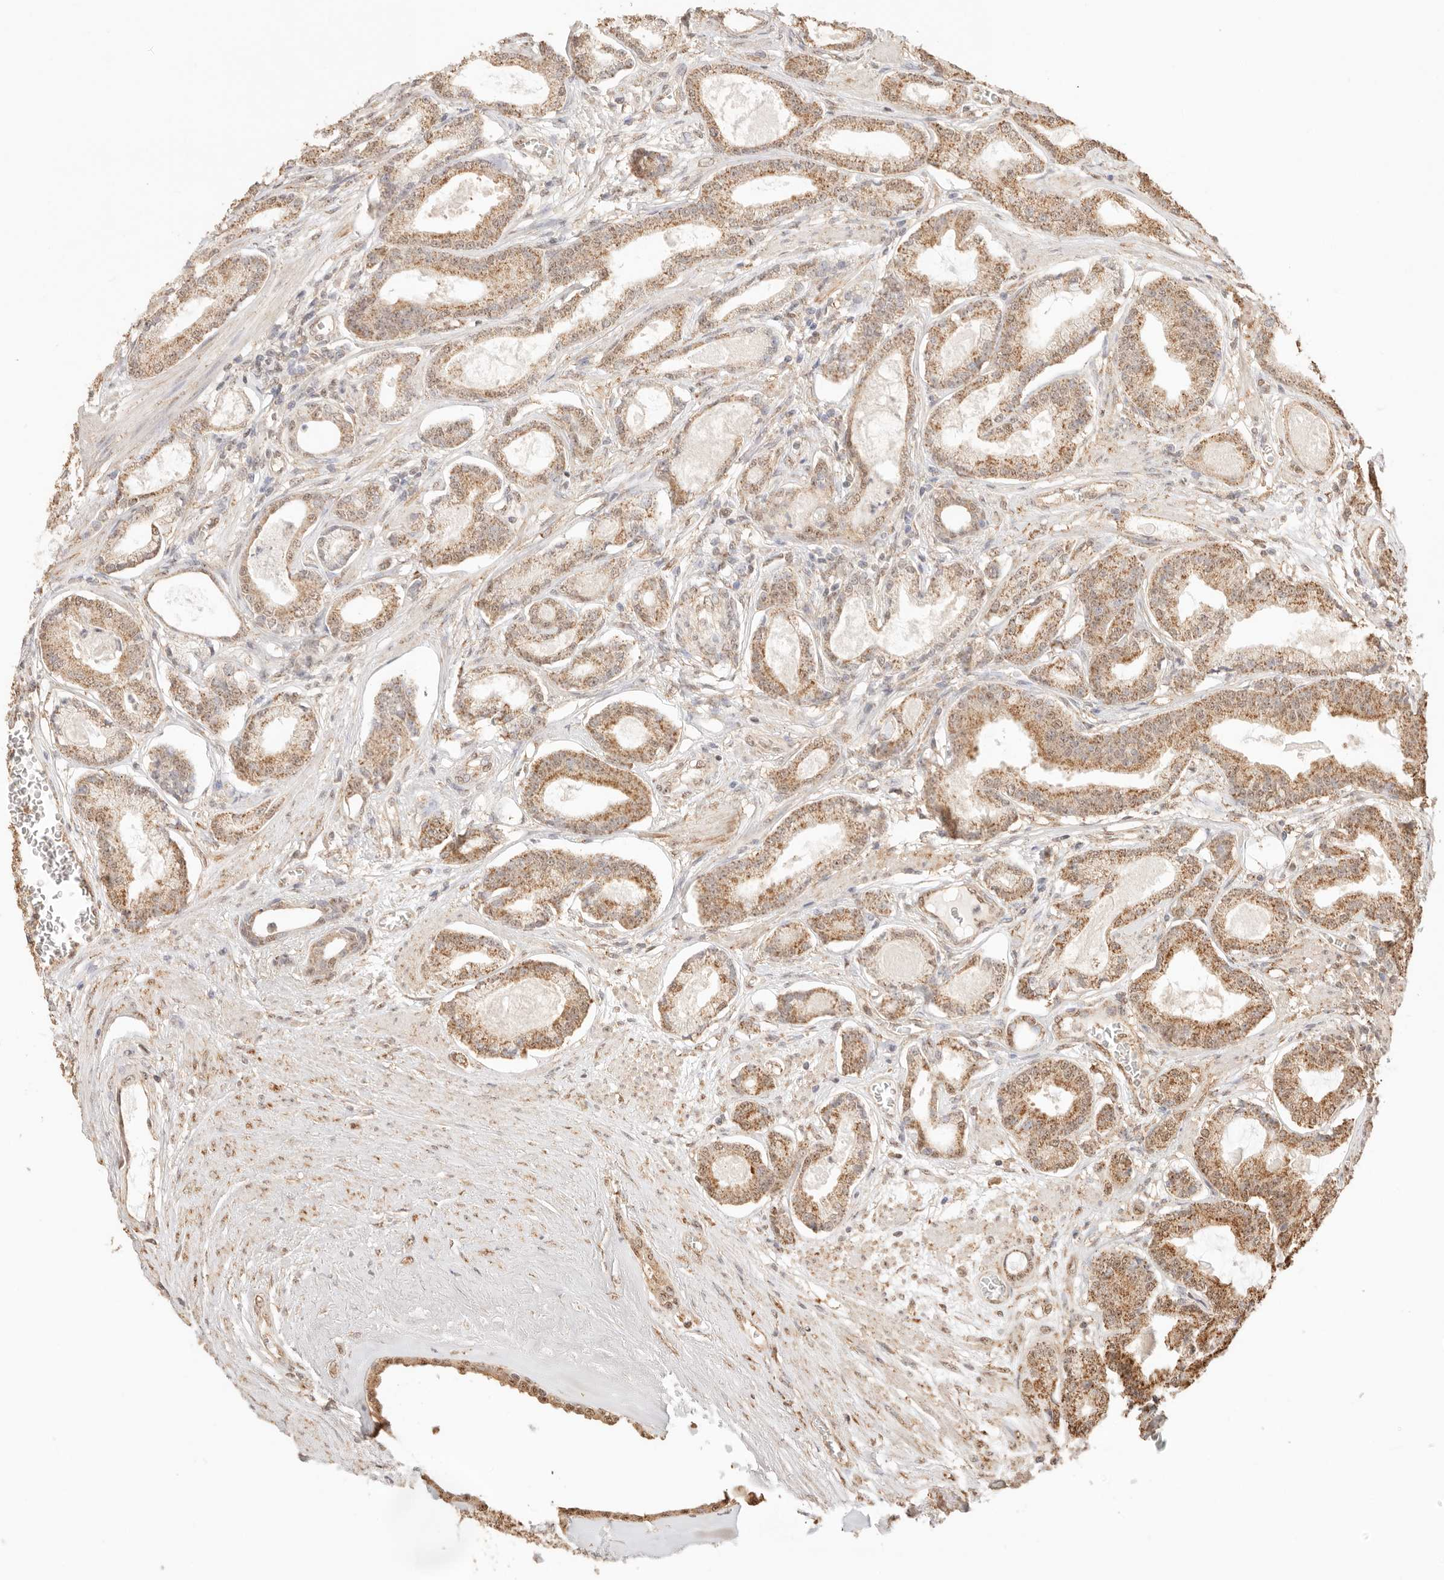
{"staining": {"intensity": "moderate", "quantity": ">75%", "location": "cytoplasmic/membranous"}, "tissue": "prostate cancer", "cell_type": "Tumor cells", "image_type": "cancer", "snomed": [{"axis": "morphology", "description": "Adenocarcinoma, Low grade"}, {"axis": "topography", "description": "Prostate"}], "caption": "Human prostate cancer stained with a protein marker displays moderate staining in tumor cells.", "gene": "IL1R2", "patient": {"sex": "male", "age": 60}}